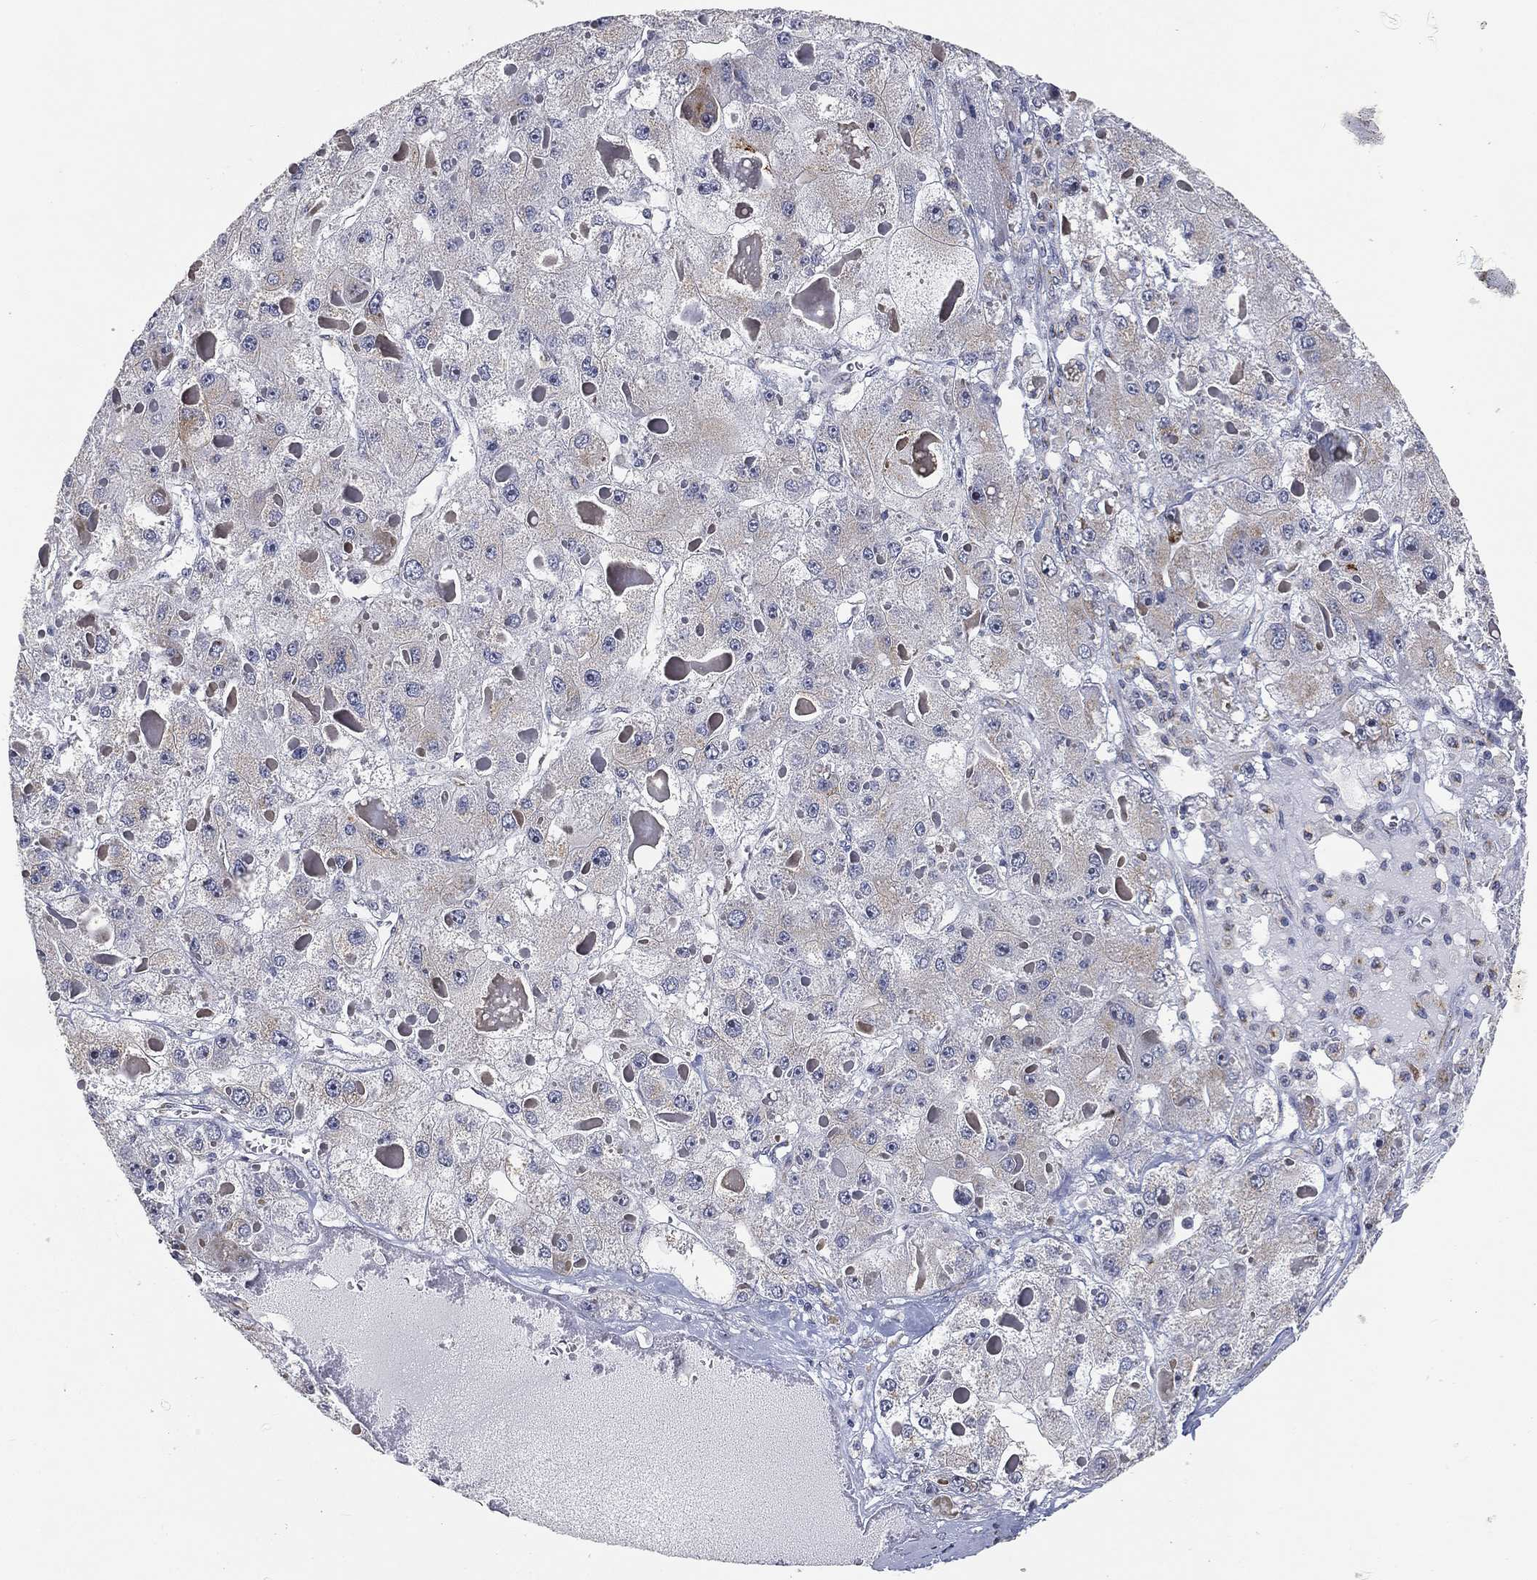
{"staining": {"intensity": "strong", "quantity": "<25%", "location": "cytoplasmic/membranous"}, "tissue": "liver cancer", "cell_type": "Tumor cells", "image_type": "cancer", "snomed": [{"axis": "morphology", "description": "Carcinoma, Hepatocellular, NOS"}, {"axis": "topography", "description": "Liver"}], "caption": "This photomicrograph demonstrates immunohistochemistry (IHC) staining of liver cancer (hepatocellular carcinoma), with medium strong cytoplasmic/membranous positivity in approximately <25% of tumor cells.", "gene": "TICAM1", "patient": {"sex": "female", "age": 73}}